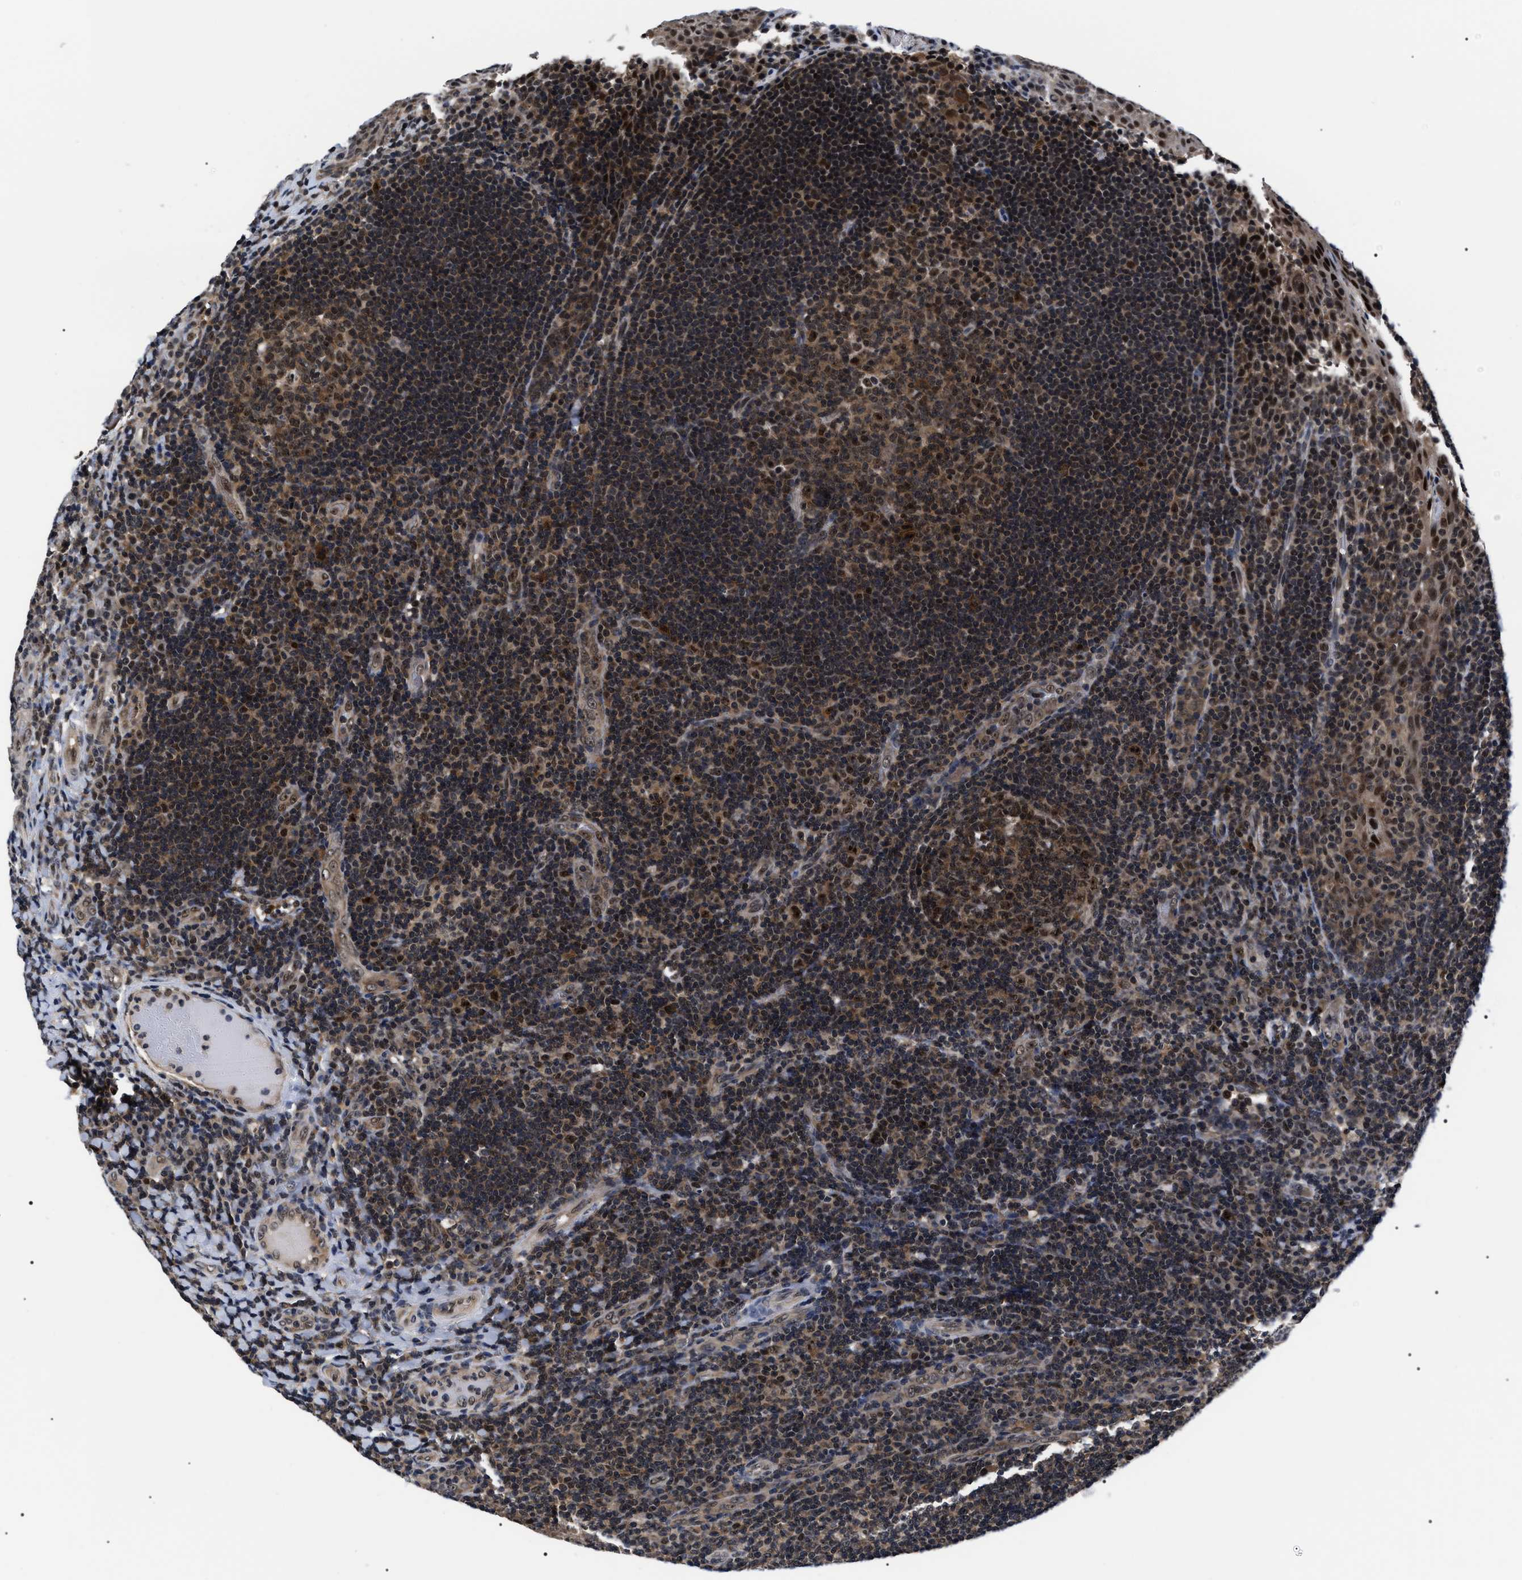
{"staining": {"intensity": "moderate", "quantity": ">75%", "location": "cytoplasmic/membranous,nuclear"}, "tissue": "tonsil", "cell_type": "Germinal center cells", "image_type": "normal", "snomed": [{"axis": "morphology", "description": "Normal tissue, NOS"}, {"axis": "topography", "description": "Tonsil"}], "caption": "A brown stain highlights moderate cytoplasmic/membranous,nuclear staining of a protein in germinal center cells of unremarkable human tonsil. Nuclei are stained in blue.", "gene": "CSNK2A1", "patient": {"sex": "male", "age": 17}}